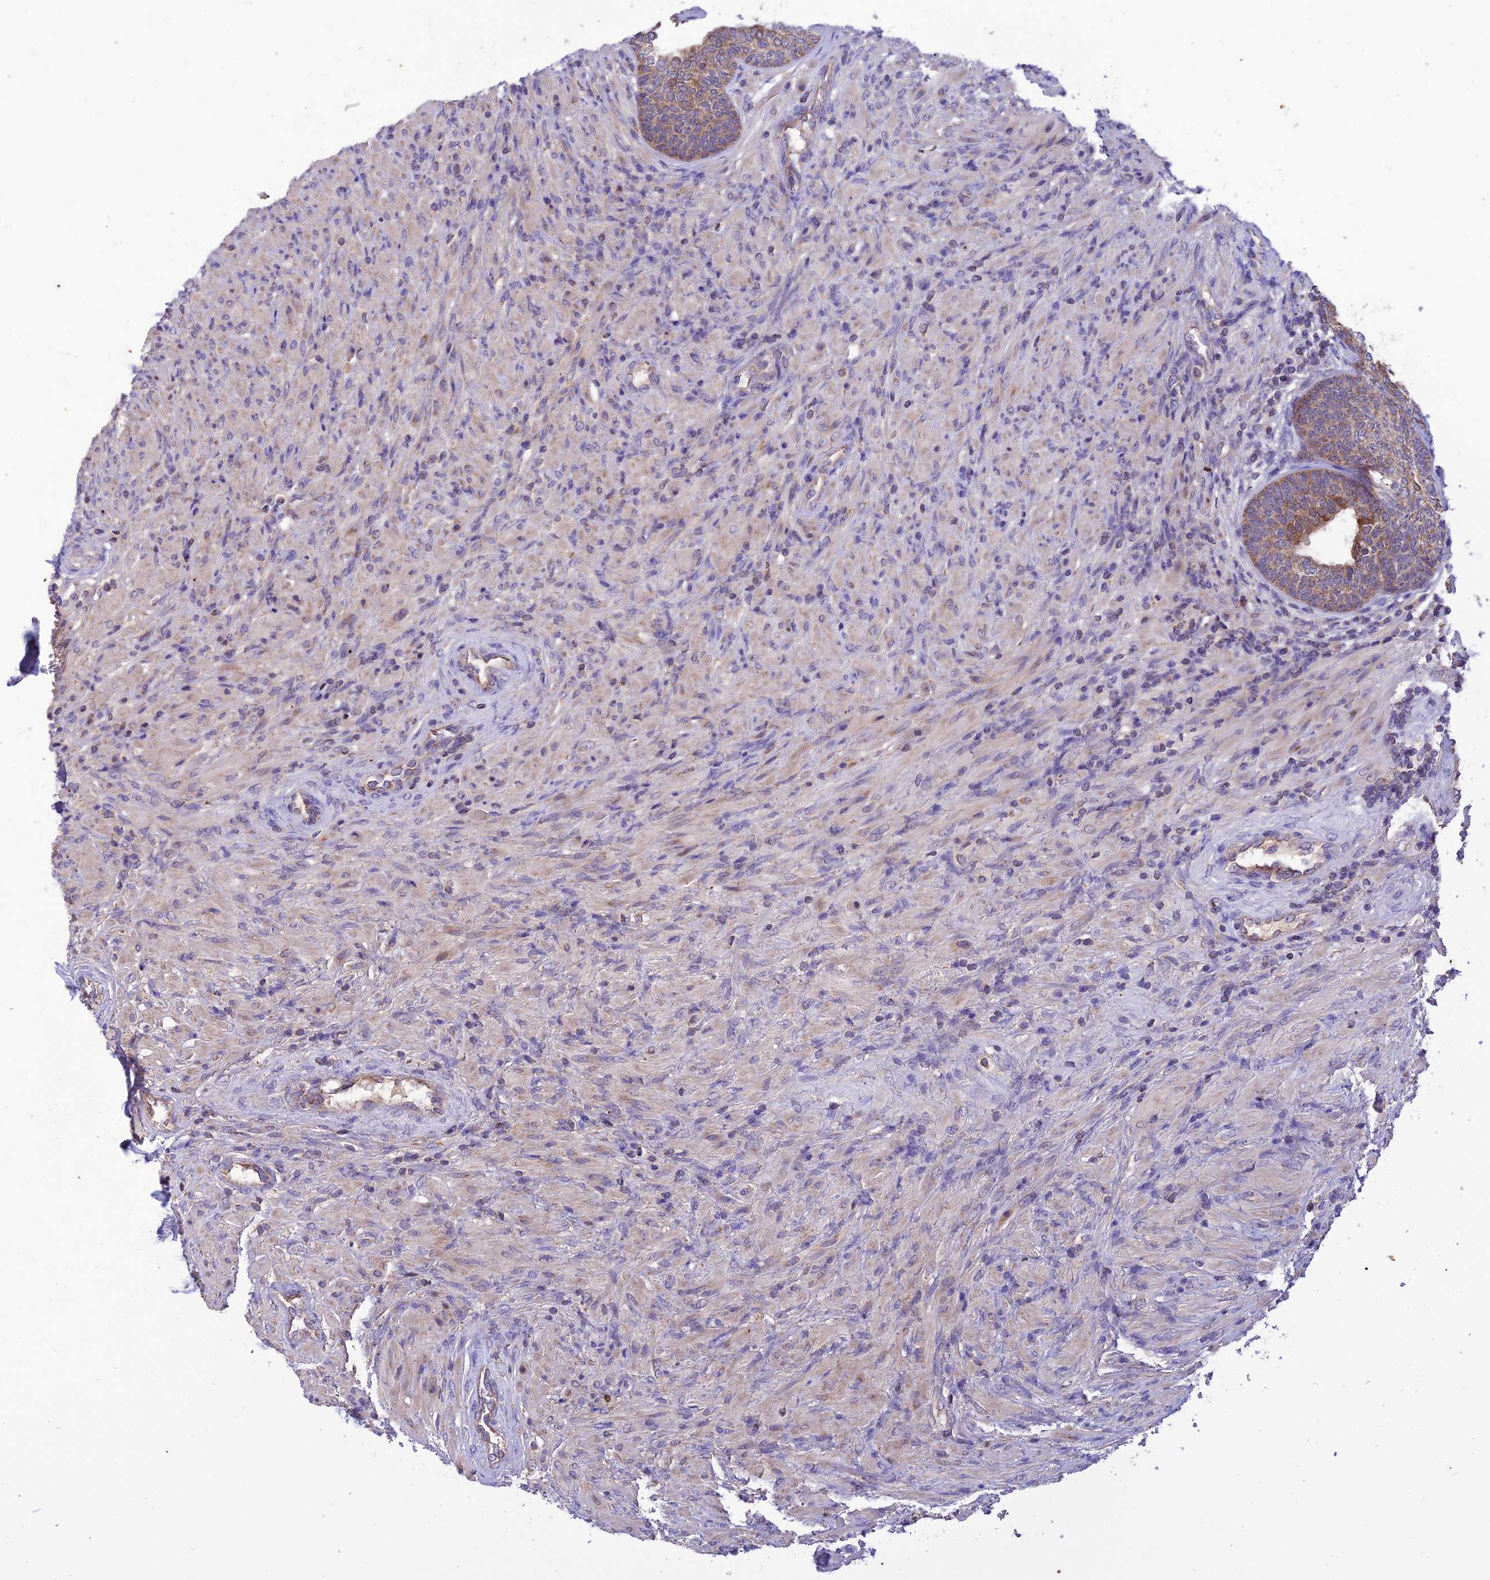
{"staining": {"intensity": "moderate", "quantity": "25%-75%", "location": "cytoplasmic/membranous"}, "tissue": "prostate", "cell_type": "Glandular cells", "image_type": "normal", "snomed": [{"axis": "morphology", "description": "Normal tissue, NOS"}, {"axis": "topography", "description": "Prostate"}], "caption": "A high-resolution photomicrograph shows immunohistochemistry staining of normal prostate, which displays moderate cytoplasmic/membranous positivity in approximately 25%-75% of glandular cells. (brown staining indicates protein expression, while blue staining denotes nuclei).", "gene": "NDUFAF1", "patient": {"sex": "male", "age": 76}}